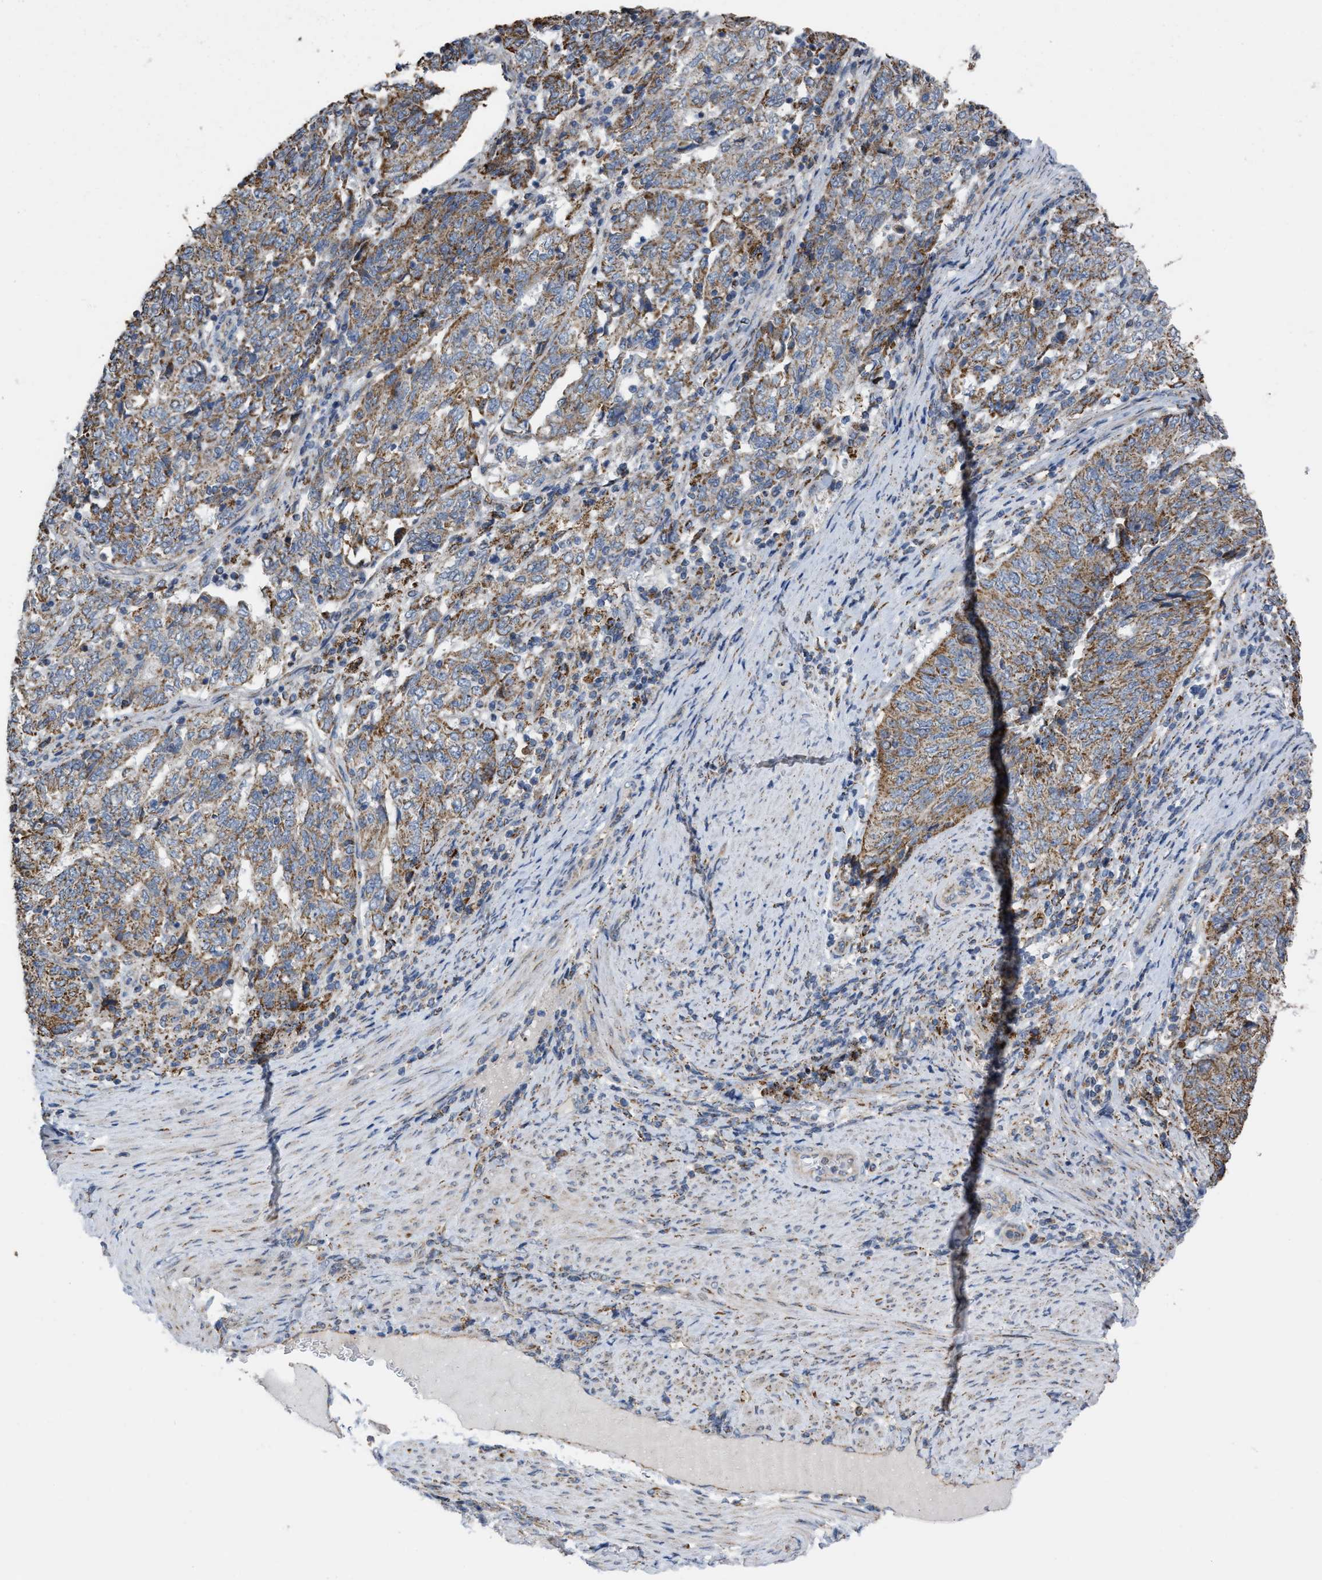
{"staining": {"intensity": "moderate", "quantity": ">75%", "location": "cytoplasmic/membranous"}, "tissue": "endometrial cancer", "cell_type": "Tumor cells", "image_type": "cancer", "snomed": [{"axis": "morphology", "description": "Adenocarcinoma, NOS"}, {"axis": "topography", "description": "Endometrium"}], "caption": "An immunohistochemistry photomicrograph of tumor tissue is shown. Protein staining in brown highlights moderate cytoplasmic/membranous positivity in endometrial adenocarcinoma within tumor cells. The protein is shown in brown color, while the nuclei are stained blue.", "gene": "BCL10", "patient": {"sex": "female", "age": 80}}